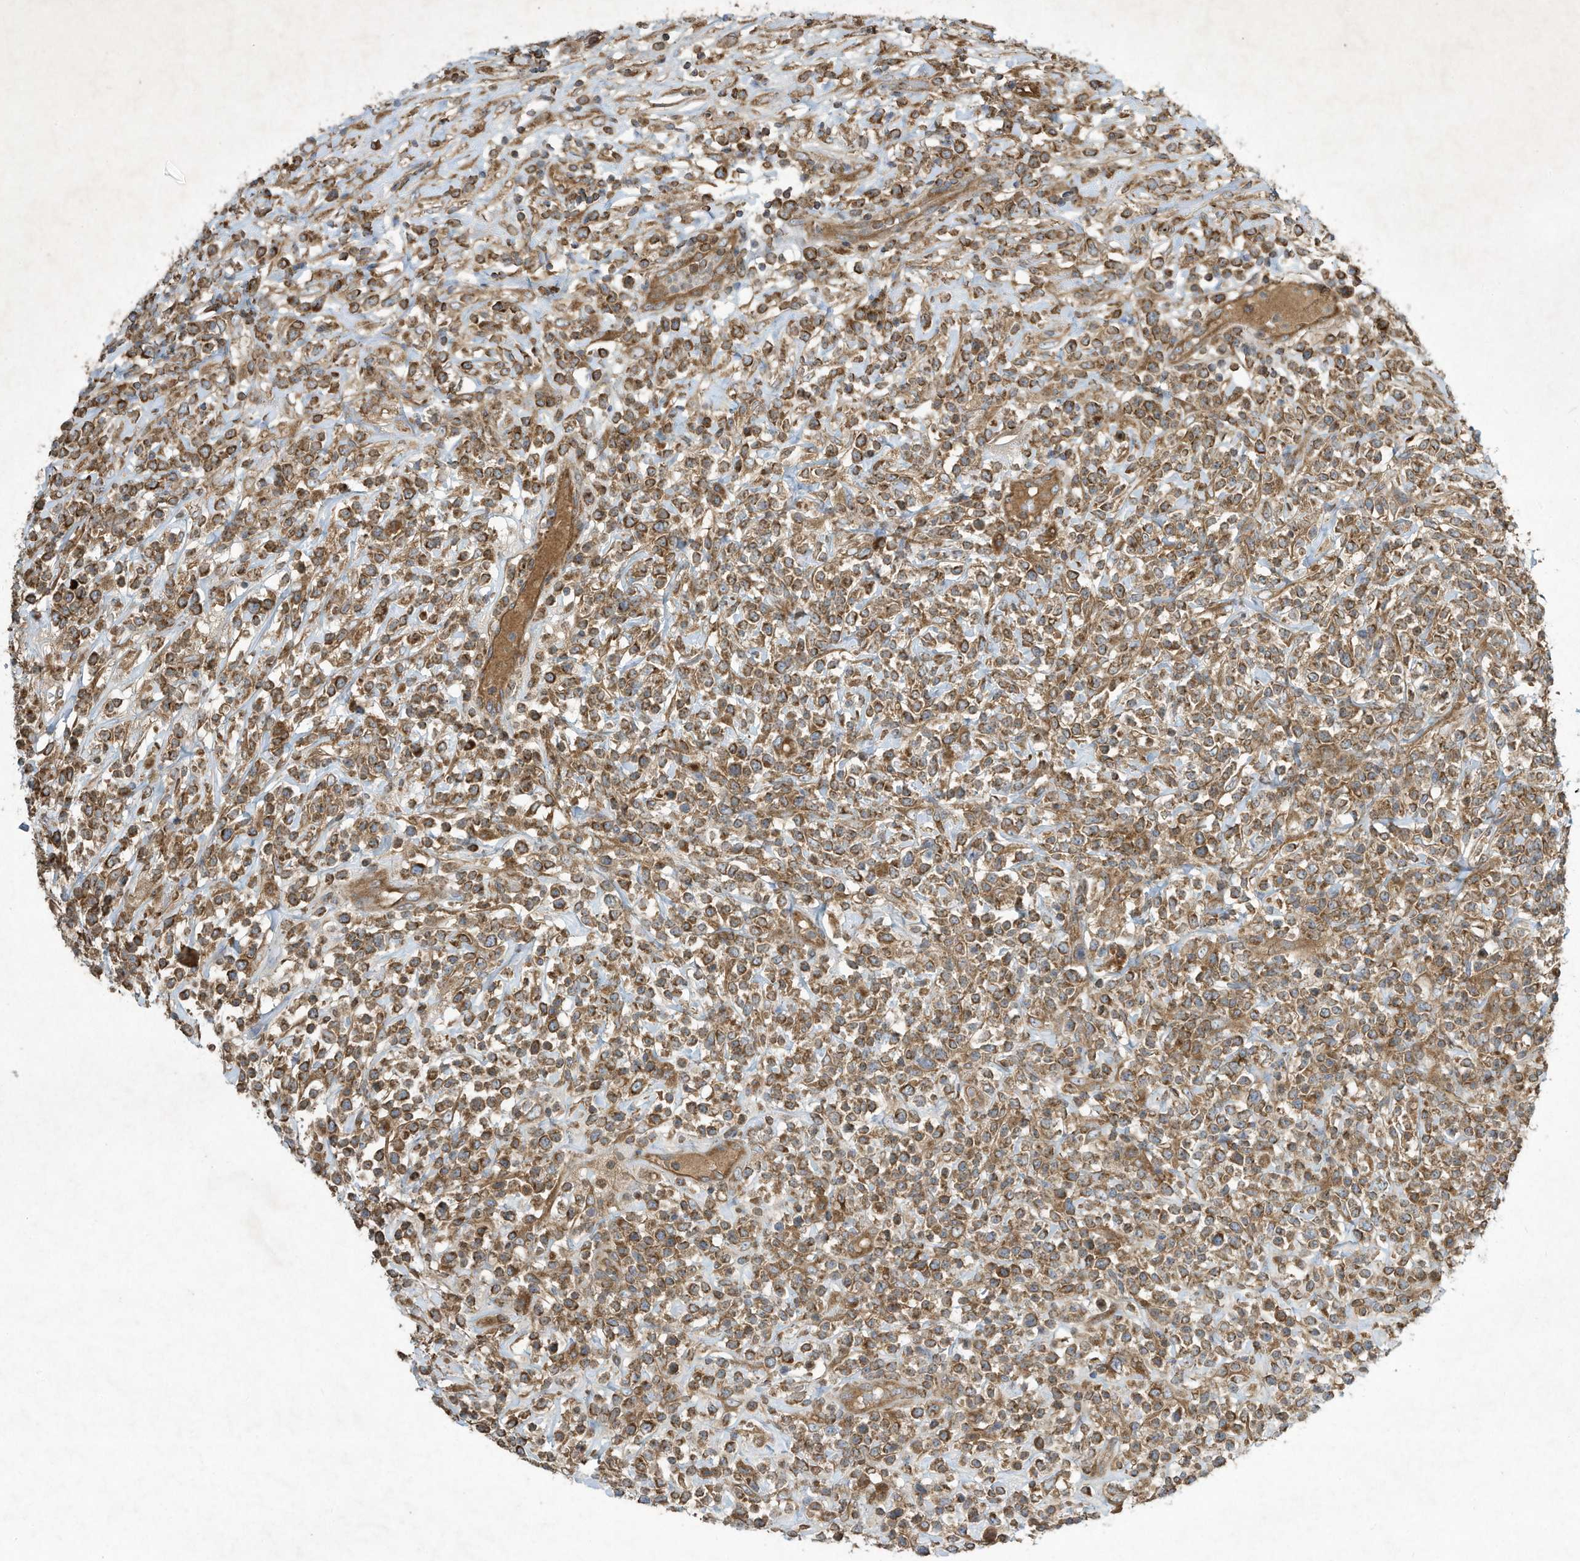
{"staining": {"intensity": "moderate", "quantity": ">75%", "location": "cytoplasmic/membranous"}, "tissue": "lymphoma", "cell_type": "Tumor cells", "image_type": "cancer", "snomed": [{"axis": "morphology", "description": "Malignant lymphoma, non-Hodgkin's type, High grade"}, {"axis": "topography", "description": "Colon"}], "caption": "Tumor cells exhibit moderate cytoplasmic/membranous staining in approximately >75% of cells in high-grade malignant lymphoma, non-Hodgkin's type.", "gene": "SYNJ2", "patient": {"sex": "female", "age": 53}}